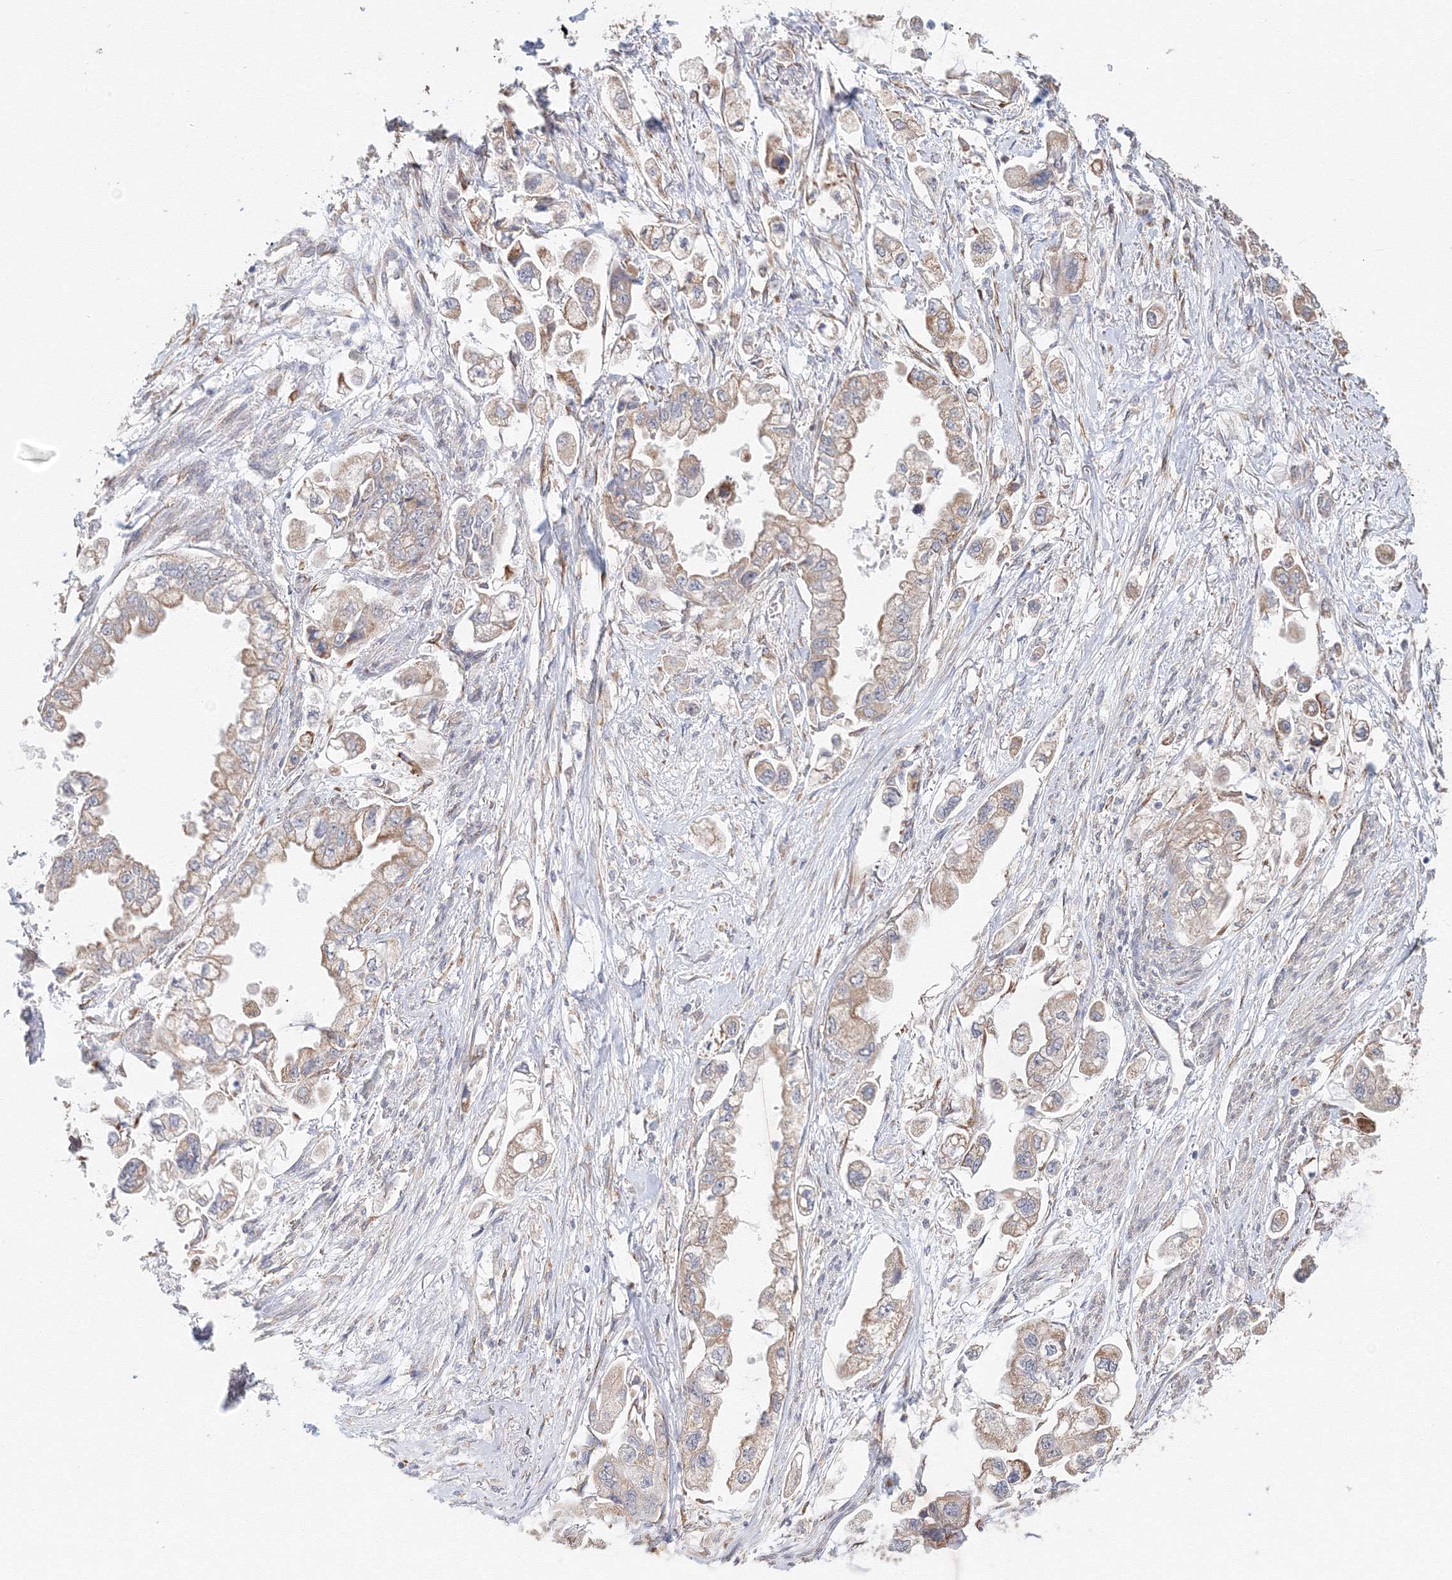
{"staining": {"intensity": "weak", "quantity": "<25%", "location": "cytoplasmic/membranous"}, "tissue": "stomach cancer", "cell_type": "Tumor cells", "image_type": "cancer", "snomed": [{"axis": "morphology", "description": "Adenocarcinoma, NOS"}, {"axis": "topography", "description": "Stomach"}], "caption": "The histopathology image shows no significant expression in tumor cells of stomach cancer (adenocarcinoma).", "gene": "DHRS12", "patient": {"sex": "male", "age": 62}}